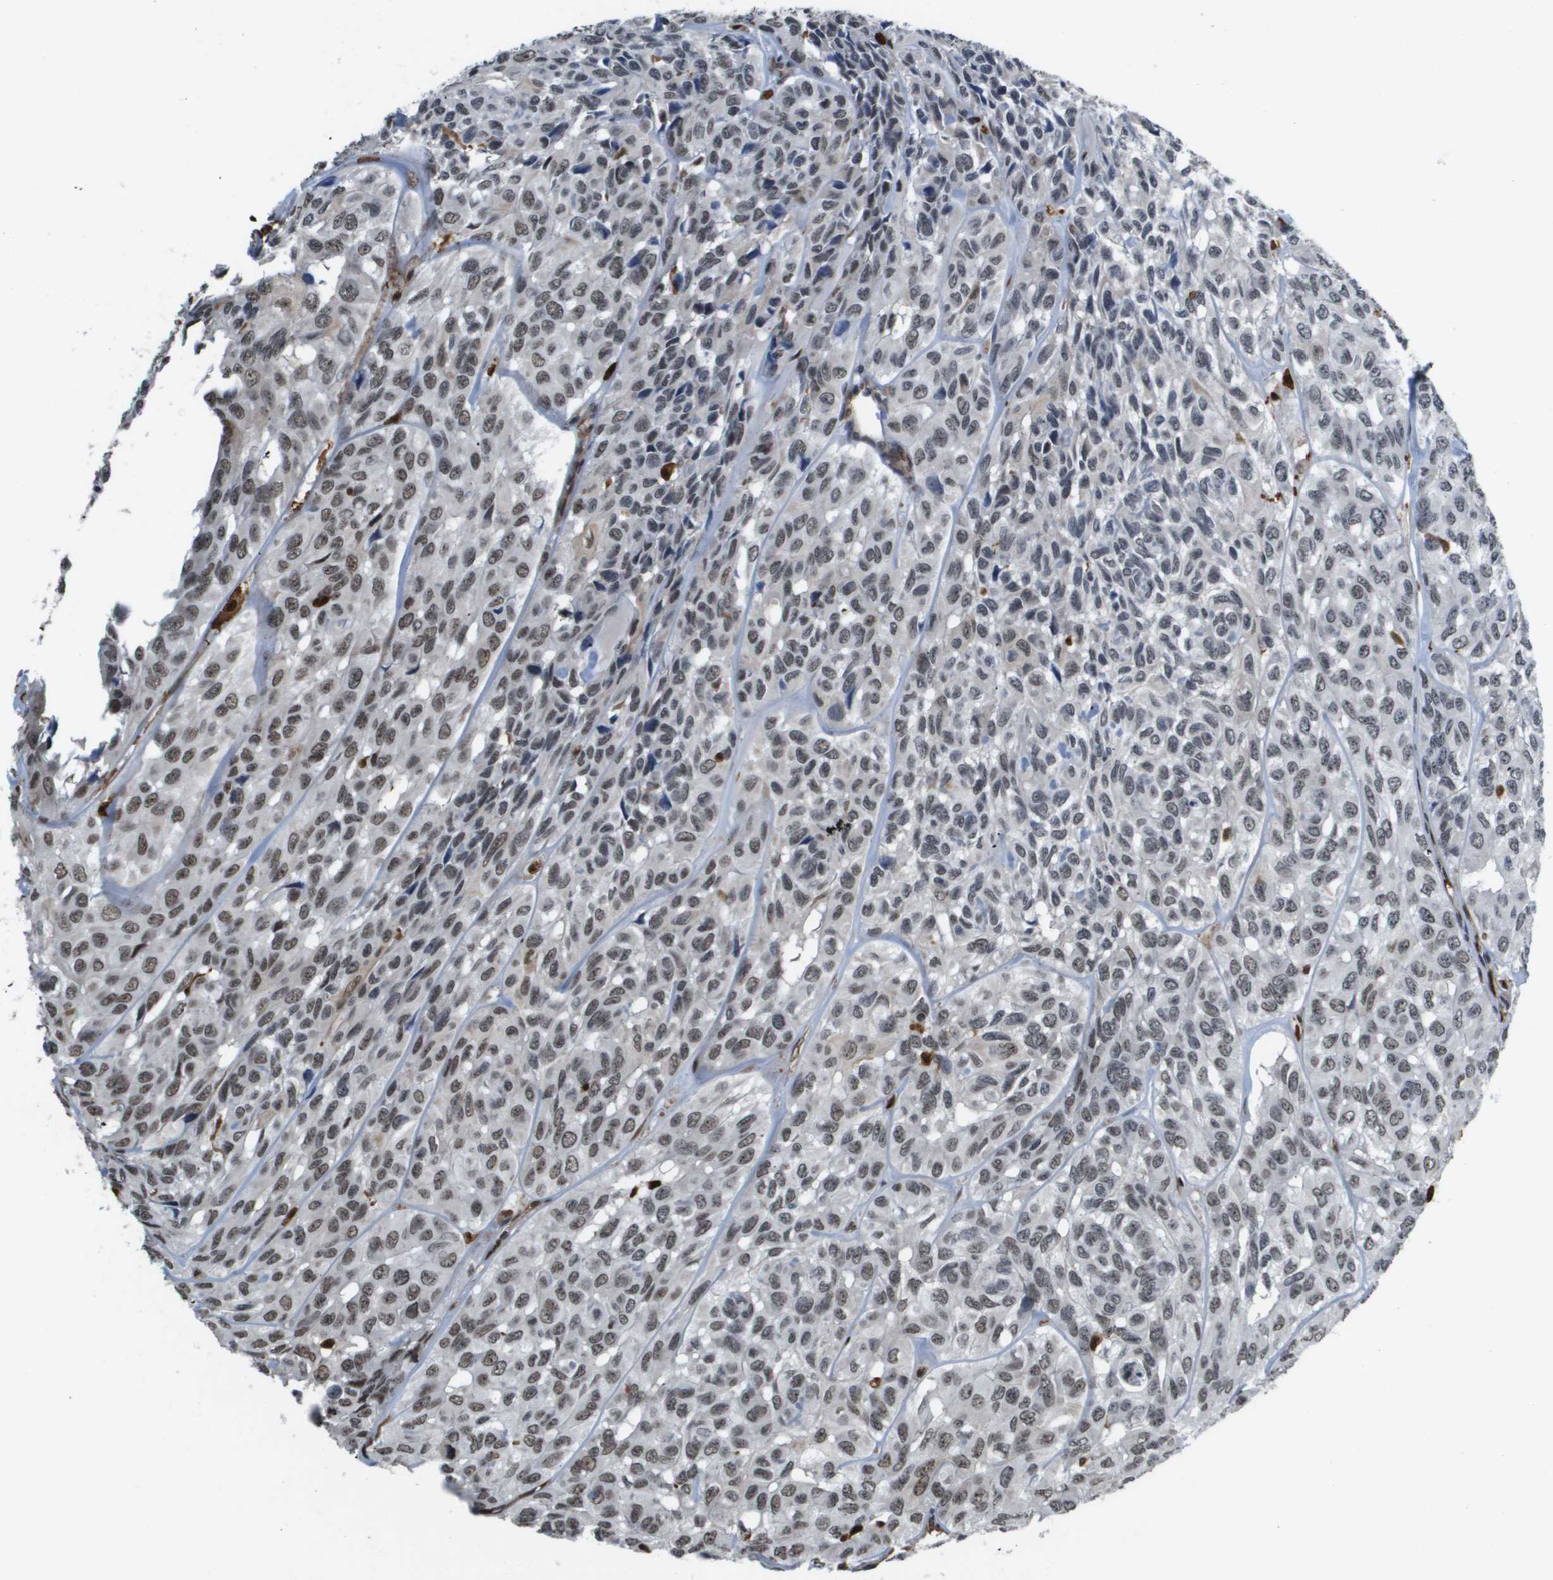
{"staining": {"intensity": "weak", "quantity": ">75%", "location": "nuclear"}, "tissue": "head and neck cancer", "cell_type": "Tumor cells", "image_type": "cancer", "snomed": [{"axis": "morphology", "description": "Adenocarcinoma, NOS"}, {"axis": "topography", "description": "Salivary gland, NOS"}, {"axis": "topography", "description": "Head-Neck"}], "caption": "Immunohistochemistry (DAB (3,3'-diaminobenzidine)) staining of human adenocarcinoma (head and neck) reveals weak nuclear protein expression in approximately >75% of tumor cells.", "gene": "EP400", "patient": {"sex": "female", "age": 76}}